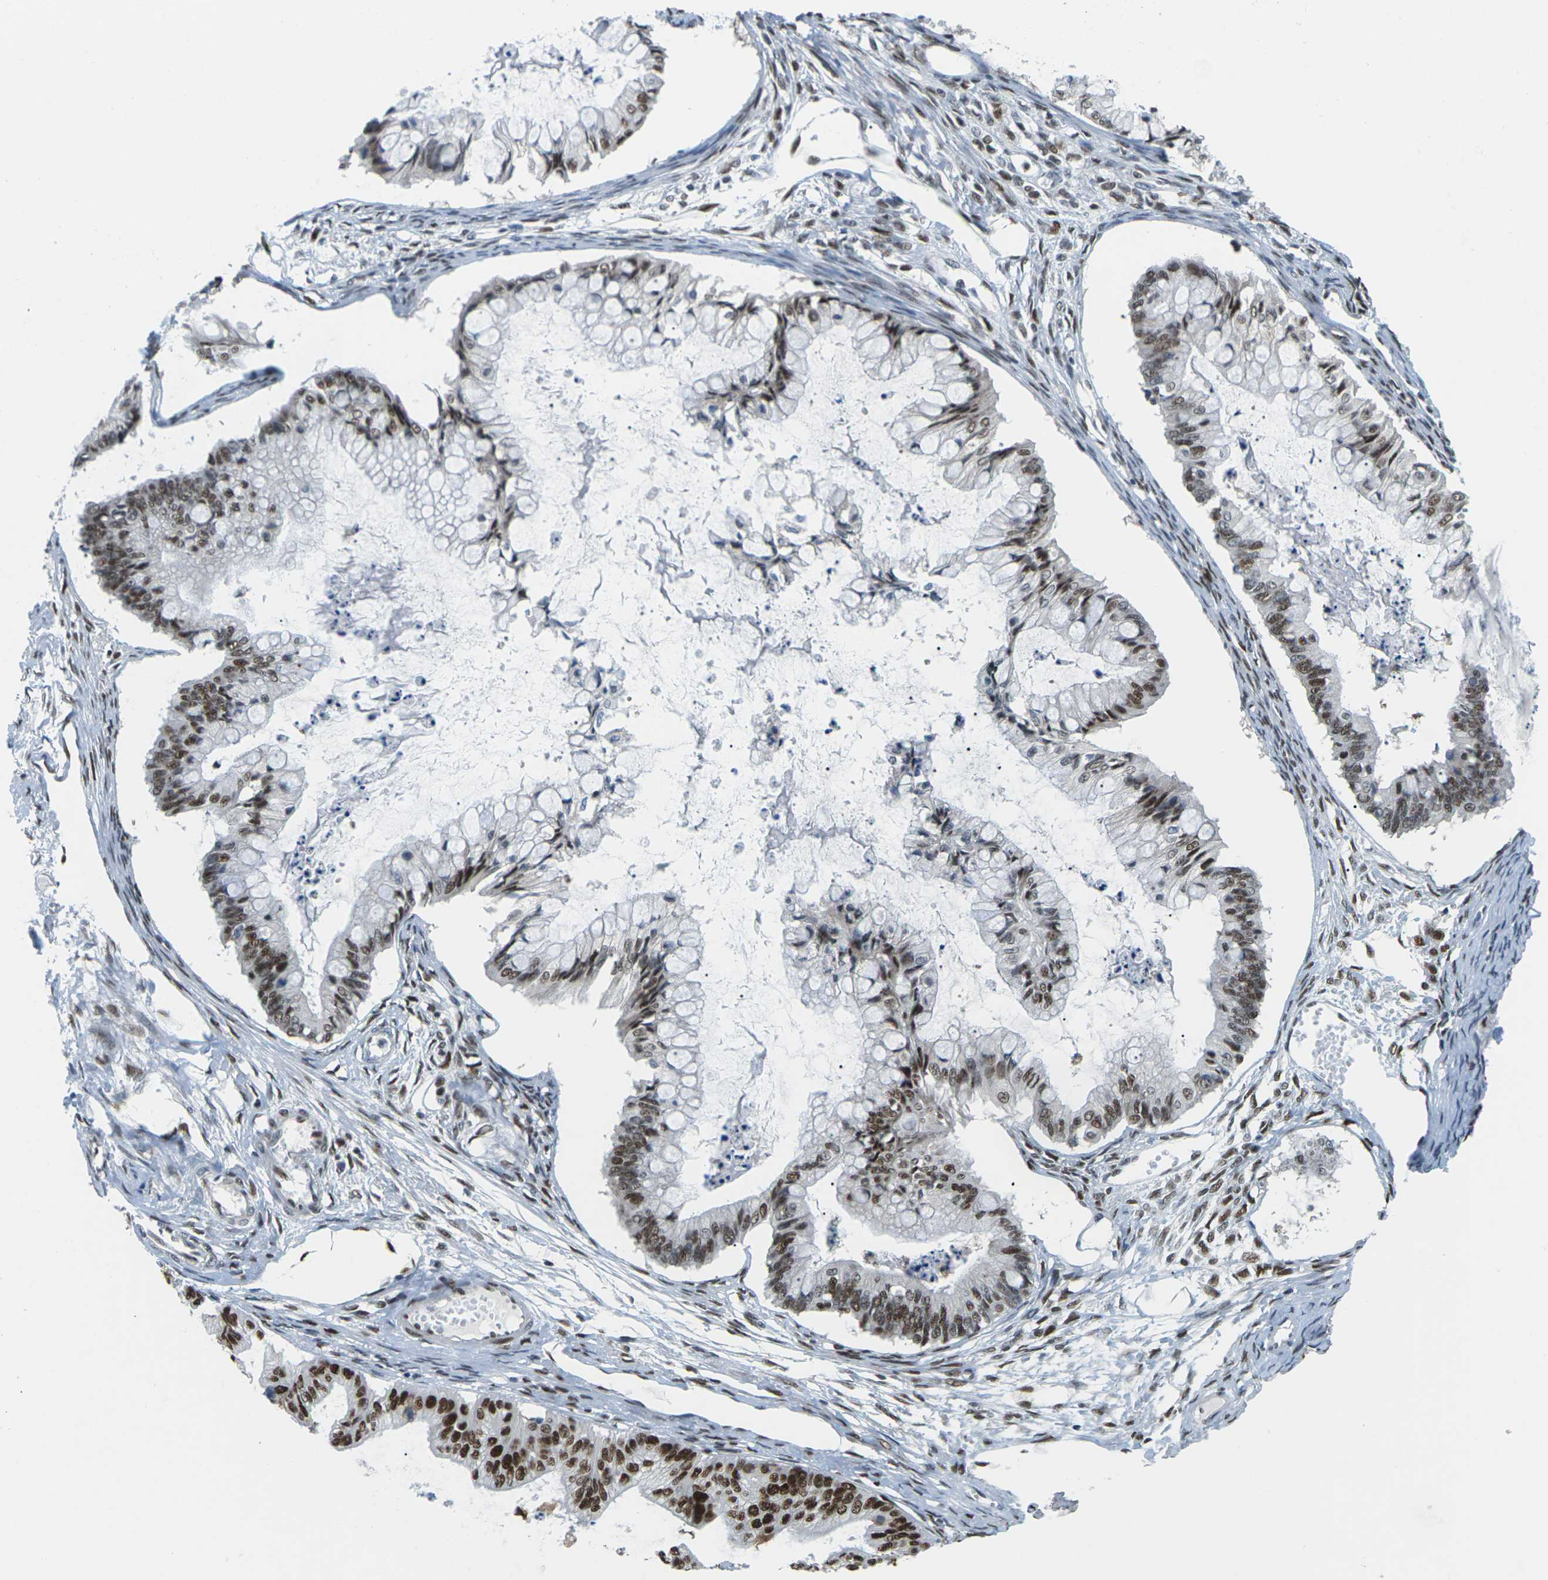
{"staining": {"intensity": "strong", "quantity": ">75%", "location": "nuclear"}, "tissue": "ovarian cancer", "cell_type": "Tumor cells", "image_type": "cancer", "snomed": [{"axis": "morphology", "description": "Cystadenocarcinoma, mucinous, NOS"}, {"axis": "topography", "description": "Ovary"}], "caption": "Protein analysis of ovarian cancer tissue shows strong nuclear staining in about >75% of tumor cells. (Brightfield microscopy of DAB IHC at high magnification).", "gene": "PSME3", "patient": {"sex": "female", "age": 57}}